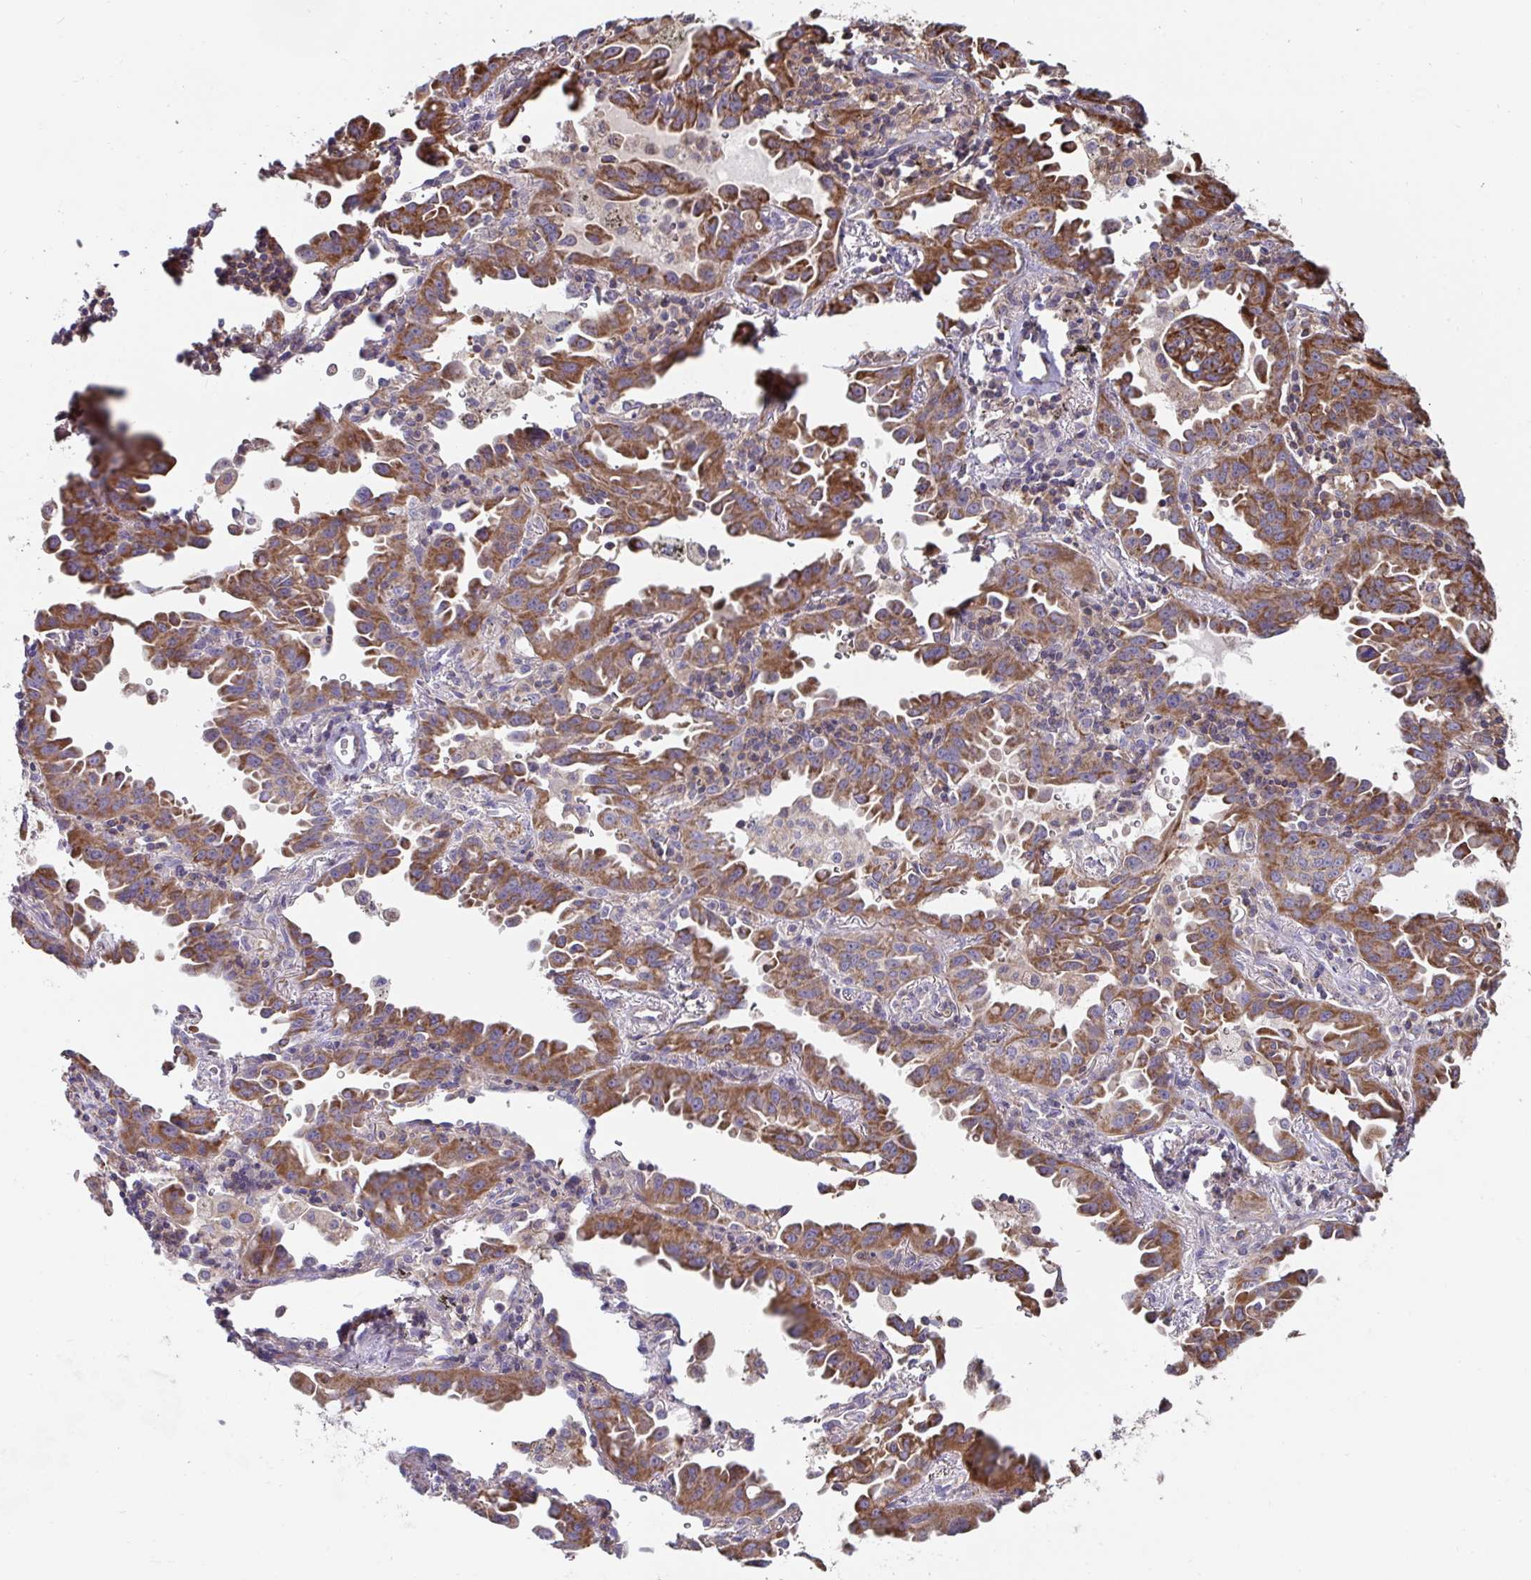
{"staining": {"intensity": "moderate", "quantity": ">75%", "location": "cytoplasmic/membranous"}, "tissue": "lung cancer", "cell_type": "Tumor cells", "image_type": "cancer", "snomed": [{"axis": "morphology", "description": "Adenocarcinoma, NOS"}, {"axis": "topography", "description": "Lung"}], "caption": "An immunohistochemistry (IHC) photomicrograph of neoplastic tissue is shown. Protein staining in brown highlights moderate cytoplasmic/membranous positivity in adenocarcinoma (lung) within tumor cells. The staining is performed using DAB (3,3'-diaminobenzidine) brown chromogen to label protein expression. The nuclei are counter-stained blue using hematoxylin.", "gene": "DZANK1", "patient": {"sex": "male", "age": 68}}